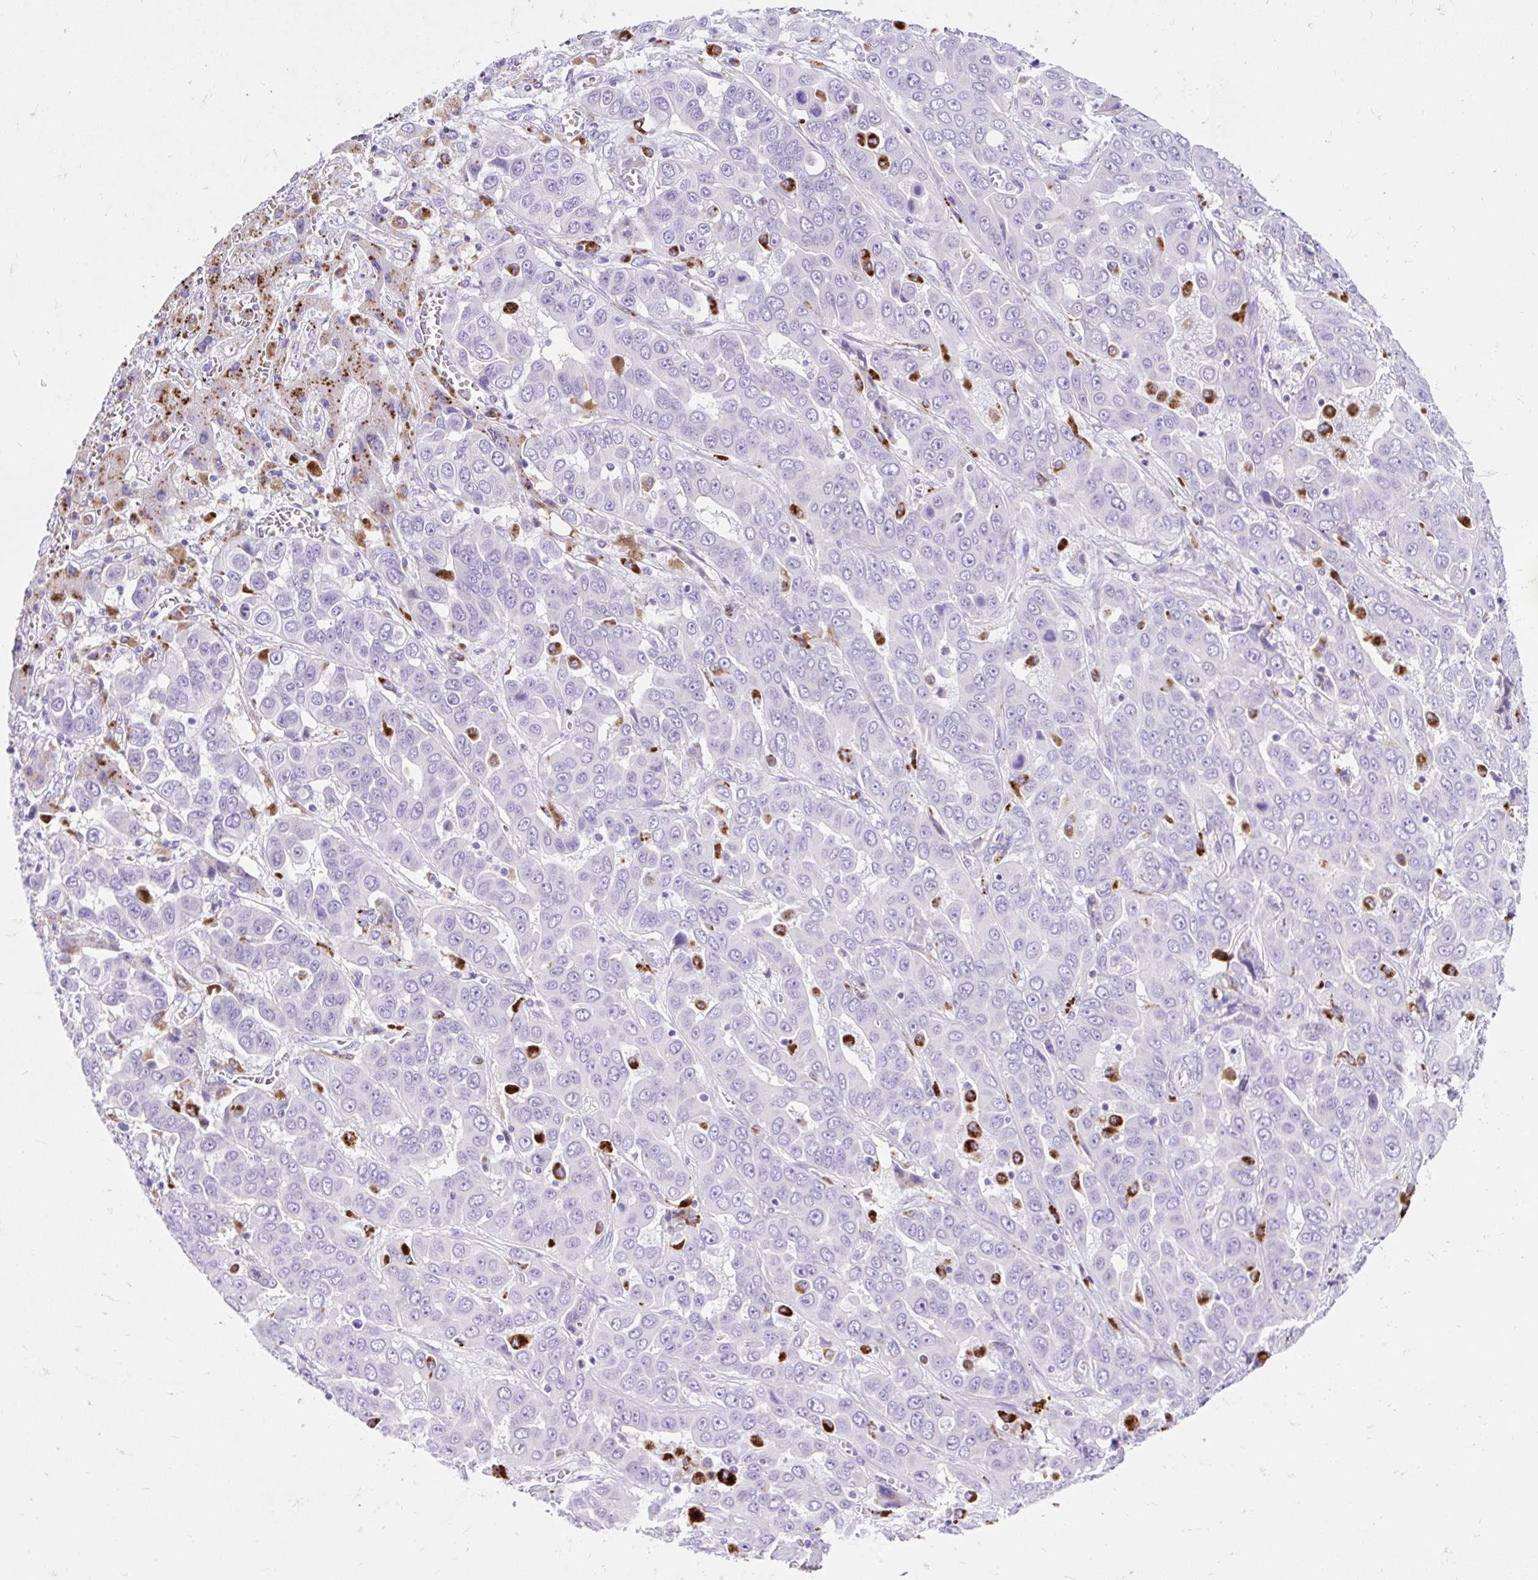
{"staining": {"intensity": "negative", "quantity": "none", "location": "none"}, "tissue": "liver cancer", "cell_type": "Tumor cells", "image_type": "cancer", "snomed": [{"axis": "morphology", "description": "Cholangiocarcinoma"}, {"axis": "topography", "description": "Liver"}], "caption": "Immunohistochemistry micrograph of human liver cholangiocarcinoma stained for a protein (brown), which displays no positivity in tumor cells.", "gene": "HEXB", "patient": {"sex": "female", "age": 52}}